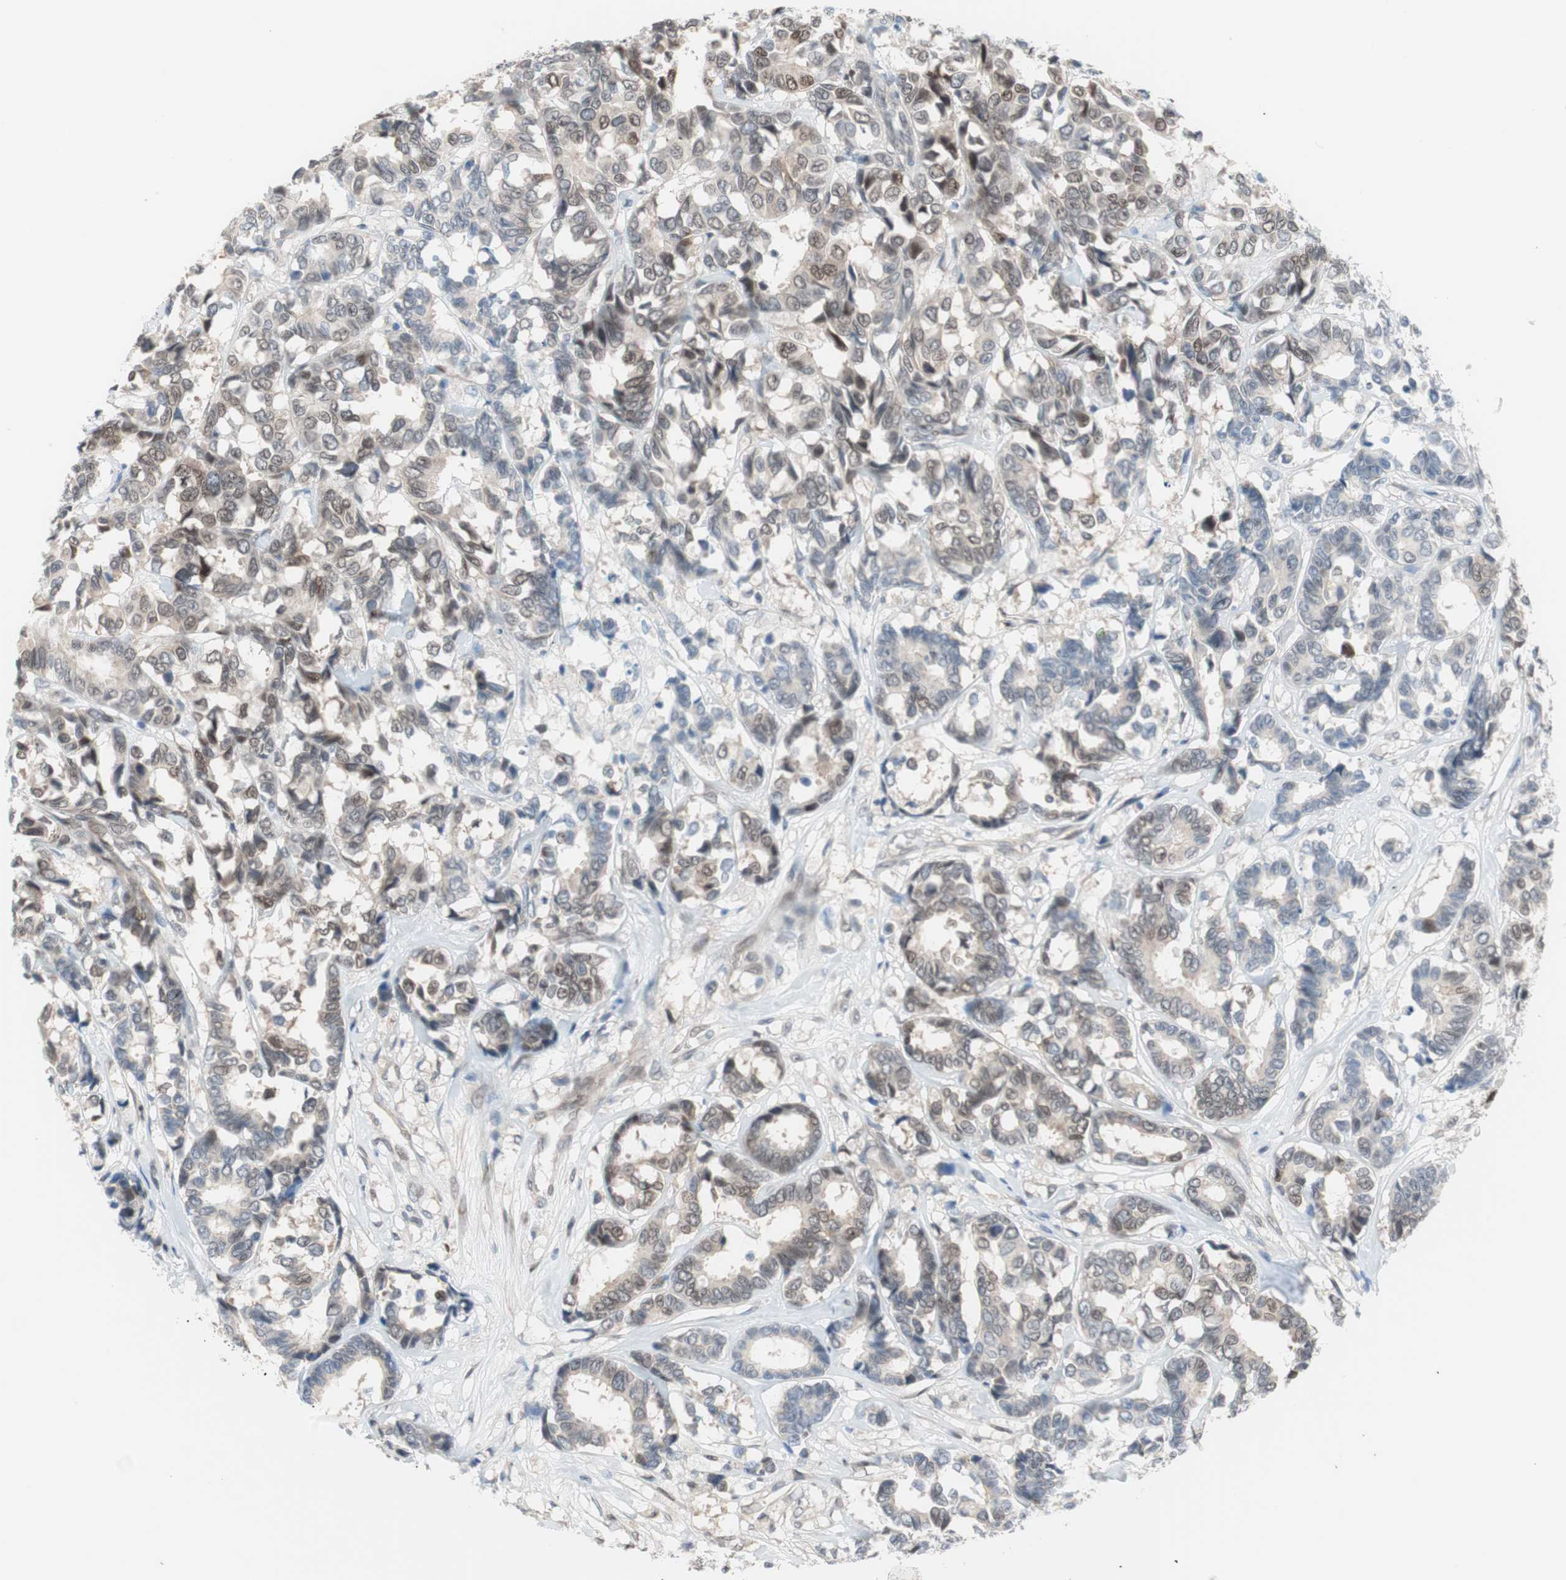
{"staining": {"intensity": "moderate", "quantity": "25%-75%", "location": "cytoplasmic/membranous,nuclear"}, "tissue": "breast cancer", "cell_type": "Tumor cells", "image_type": "cancer", "snomed": [{"axis": "morphology", "description": "Duct carcinoma"}, {"axis": "topography", "description": "Breast"}], "caption": "Brown immunohistochemical staining in human breast infiltrating ductal carcinoma shows moderate cytoplasmic/membranous and nuclear positivity in about 25%-75% of tumor cells.", "gene": "ARNT2", "patient": {"sex": "female", "age": 87}}